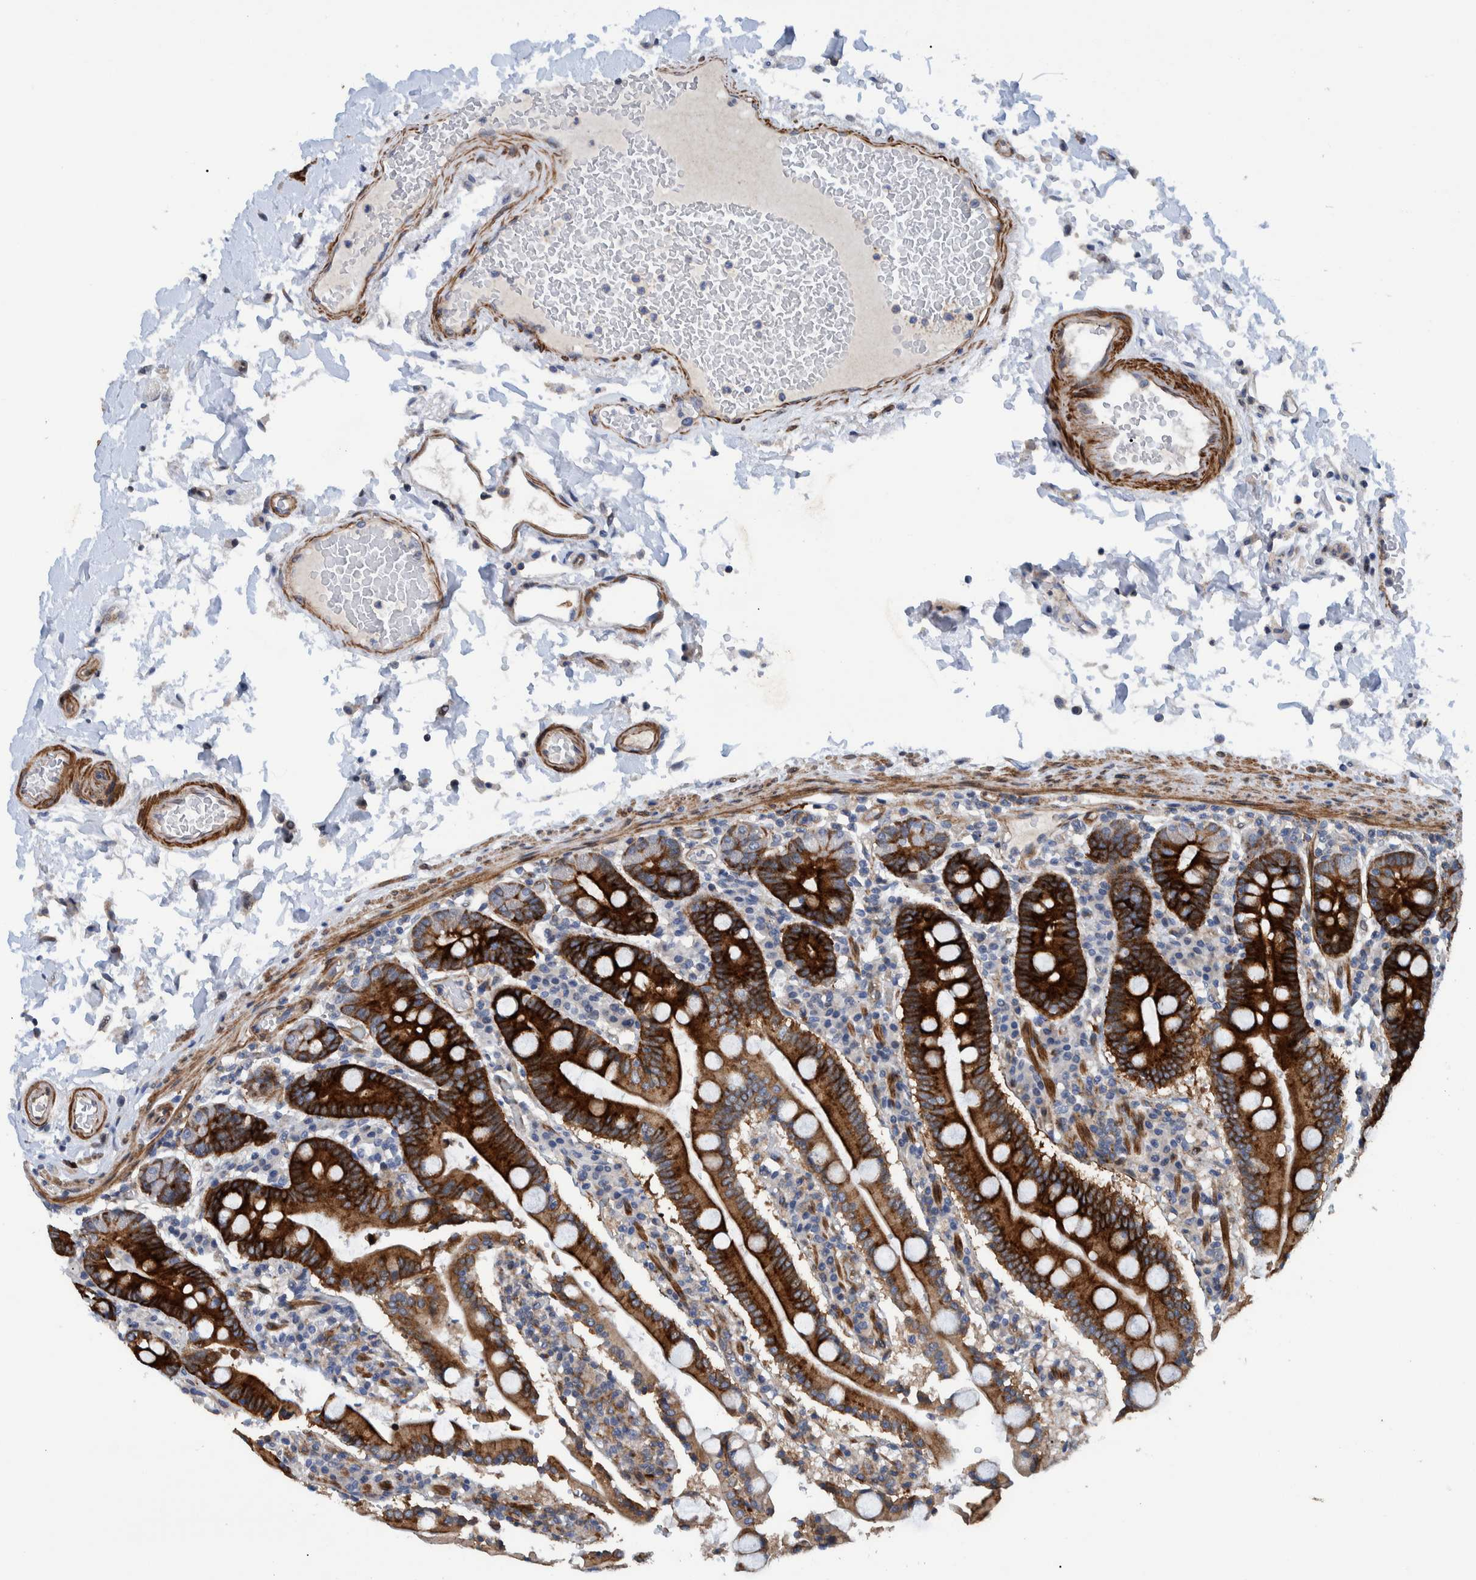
{"staining": {"intensity": "strong", "quantity": ">75%", "location": "cytoplasmic/membranous"}, "tissue": "duodenum", "cell_type": "Glandular cells", "image_type": "normal", "snomed": [{"axis": "morphology", "description": "Normal tissue, NOS"}, {"axis": "topography", "description": "Small intestine, NOS"}], "caption": "A high-resolution image shows IHC staining of unremarkable duodenum, which exhibits strong cytoplasmic/membranous staining in about >75% of glandular cells. (IHC, brightfield microscopy, high magnification).", "gene": "MKS1", "patient": {"sex": "female", "age": 71}}